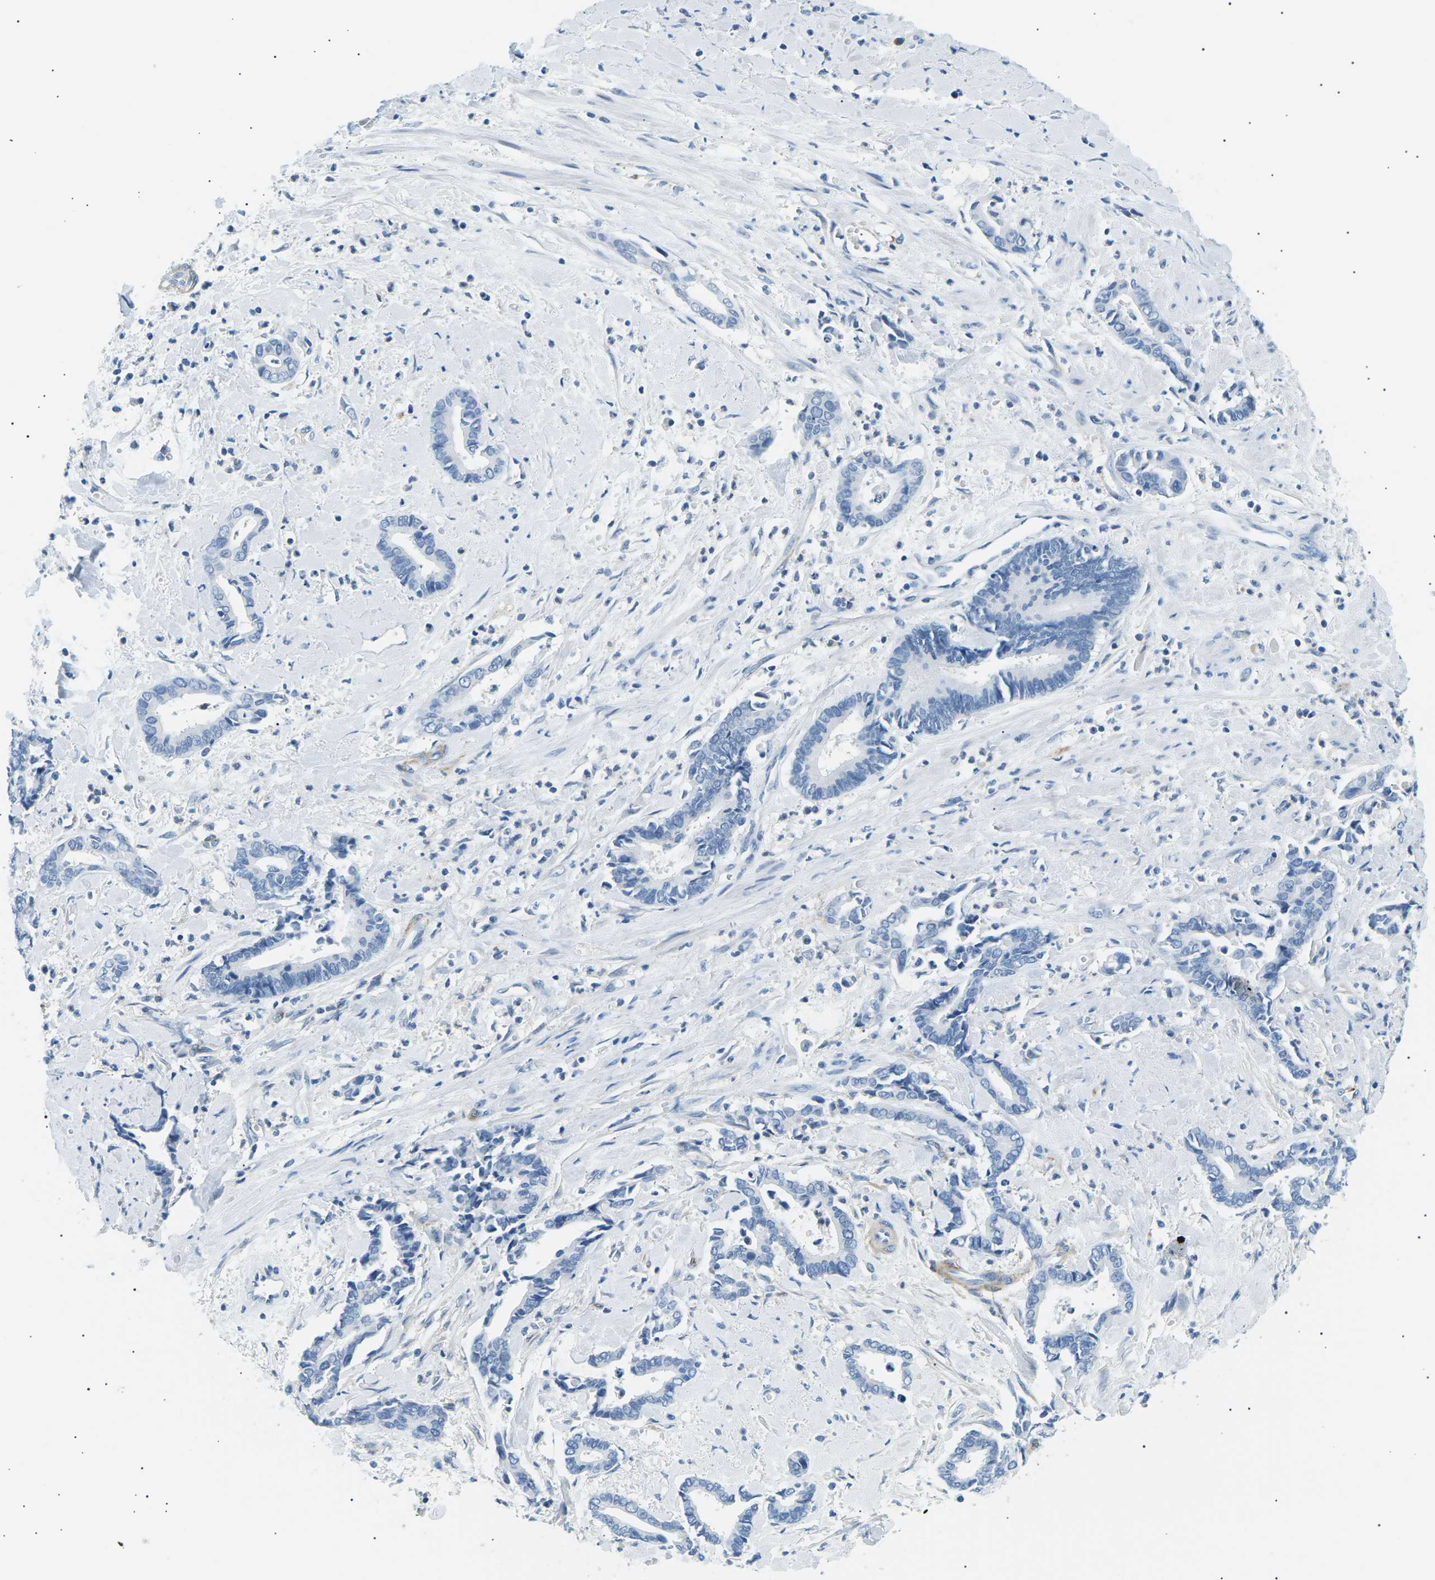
{"staining": {"intensity": "negative", "quantity": "none", "location": "none"}, "tissue": "cervical cancer", "cell_type": "Tumor cells", "image_type": "cancer", "snomed": [{"axis": "morphology", "description": "Adenocarcinoma, NOS"}, {"axis": "topography", "description": "Cervix"}], "caption": "This is an IHC photomicrograph of human cervical adenocarcinoma. There is no staining in tumor cells.", "gene": "SEPTIN5", "patient": {"sex": "female", "age": 44}}